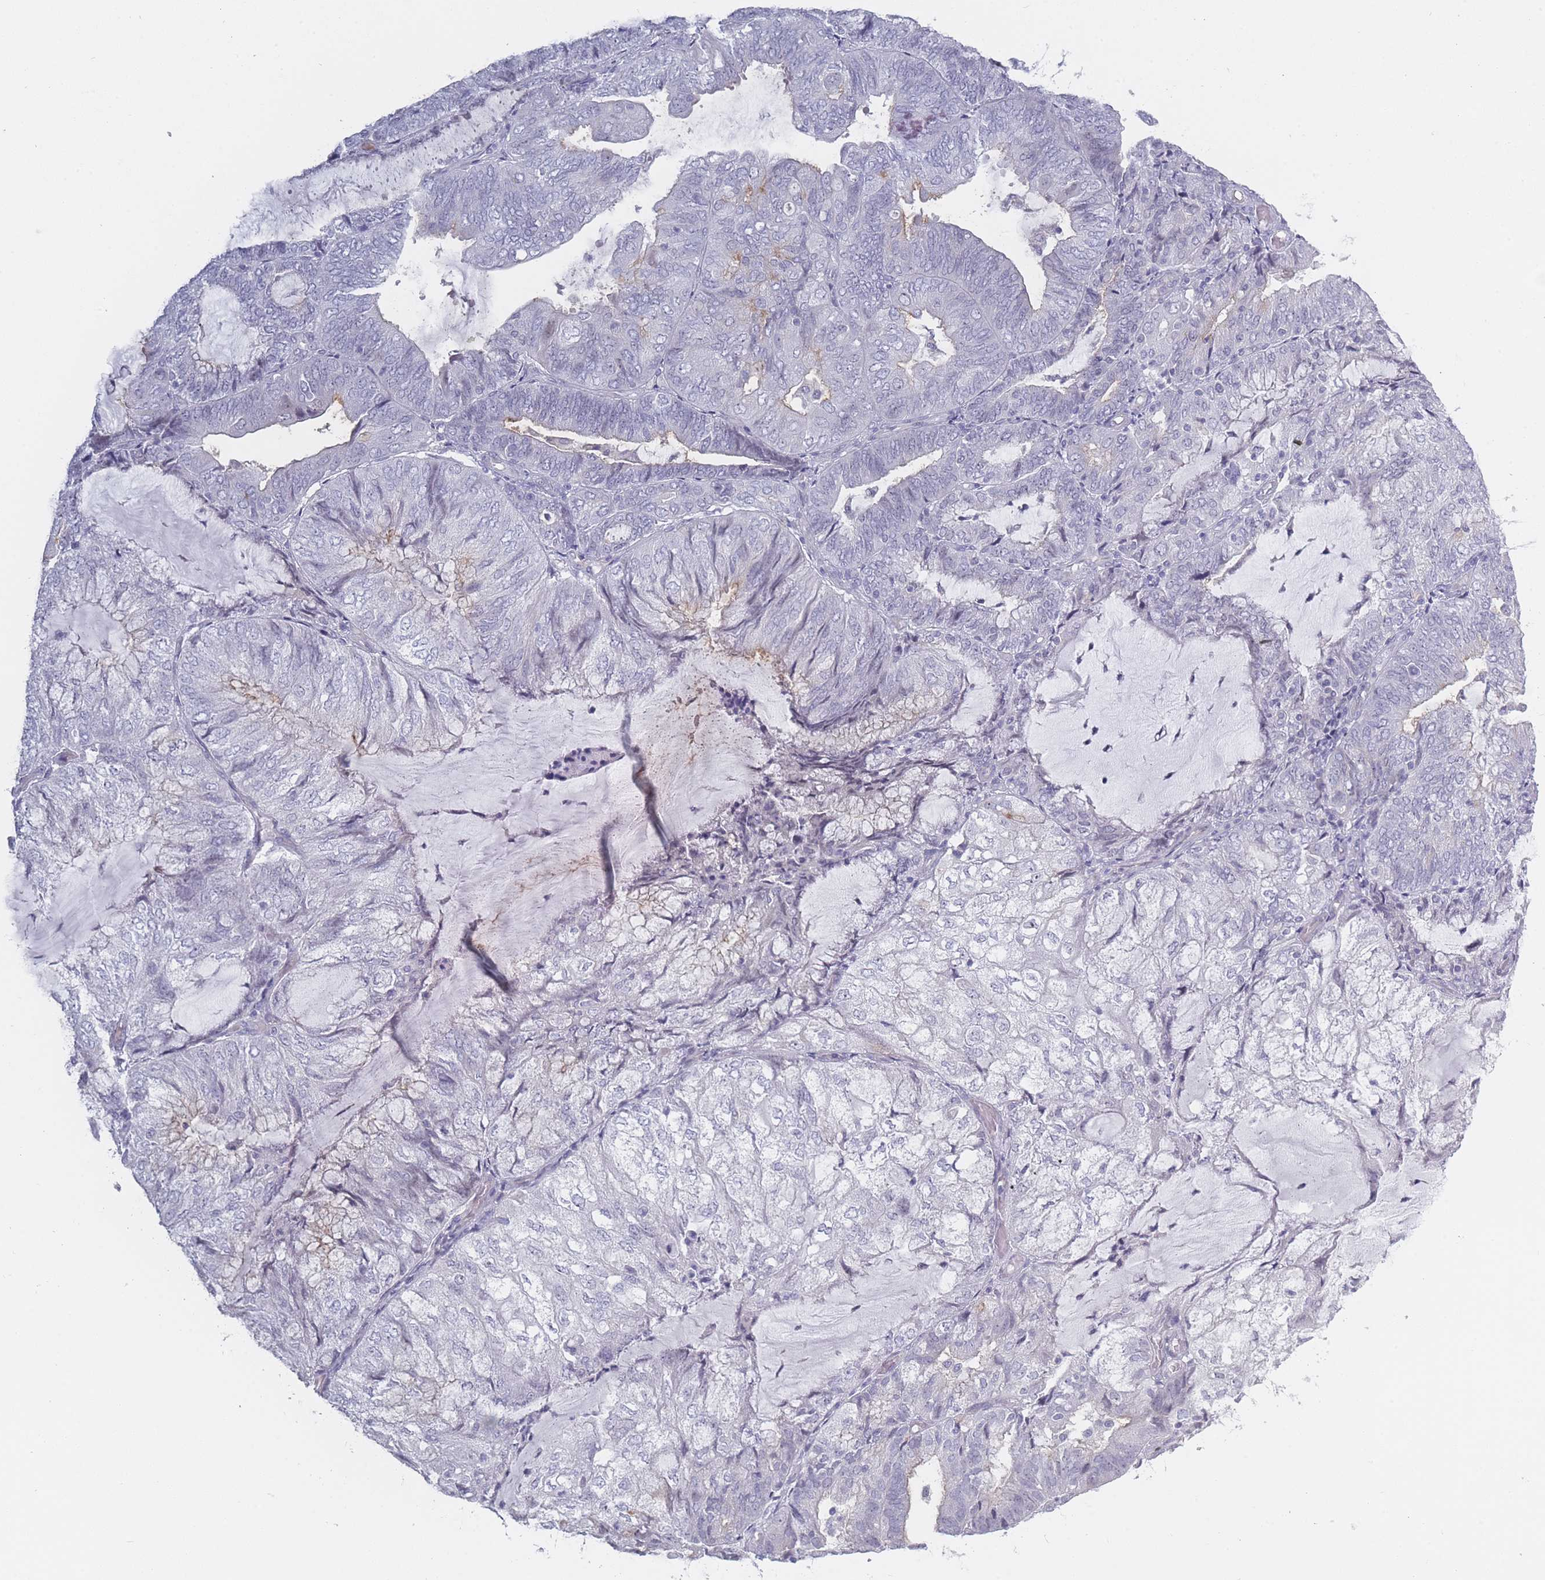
{"staining": {"intensity": "weak", "quantity": "<25%", "location": "cytoplasmic/membranous"}, "tissue": "endometrial cancer", "cell_type": "Tumor cells", "image_type": "cancer", "snomed": [{"axis": "morphology", "description": "Adenocarcinoma, NOS"}, {"axis": "topography", "description": "Endometrium"}], "caption": "The histopathology image shows no significant expression in tumor cells of adenocarcinoma (endometrial).", "gene": "ROS1", "patient": {"sex": "female", "age": 81}}